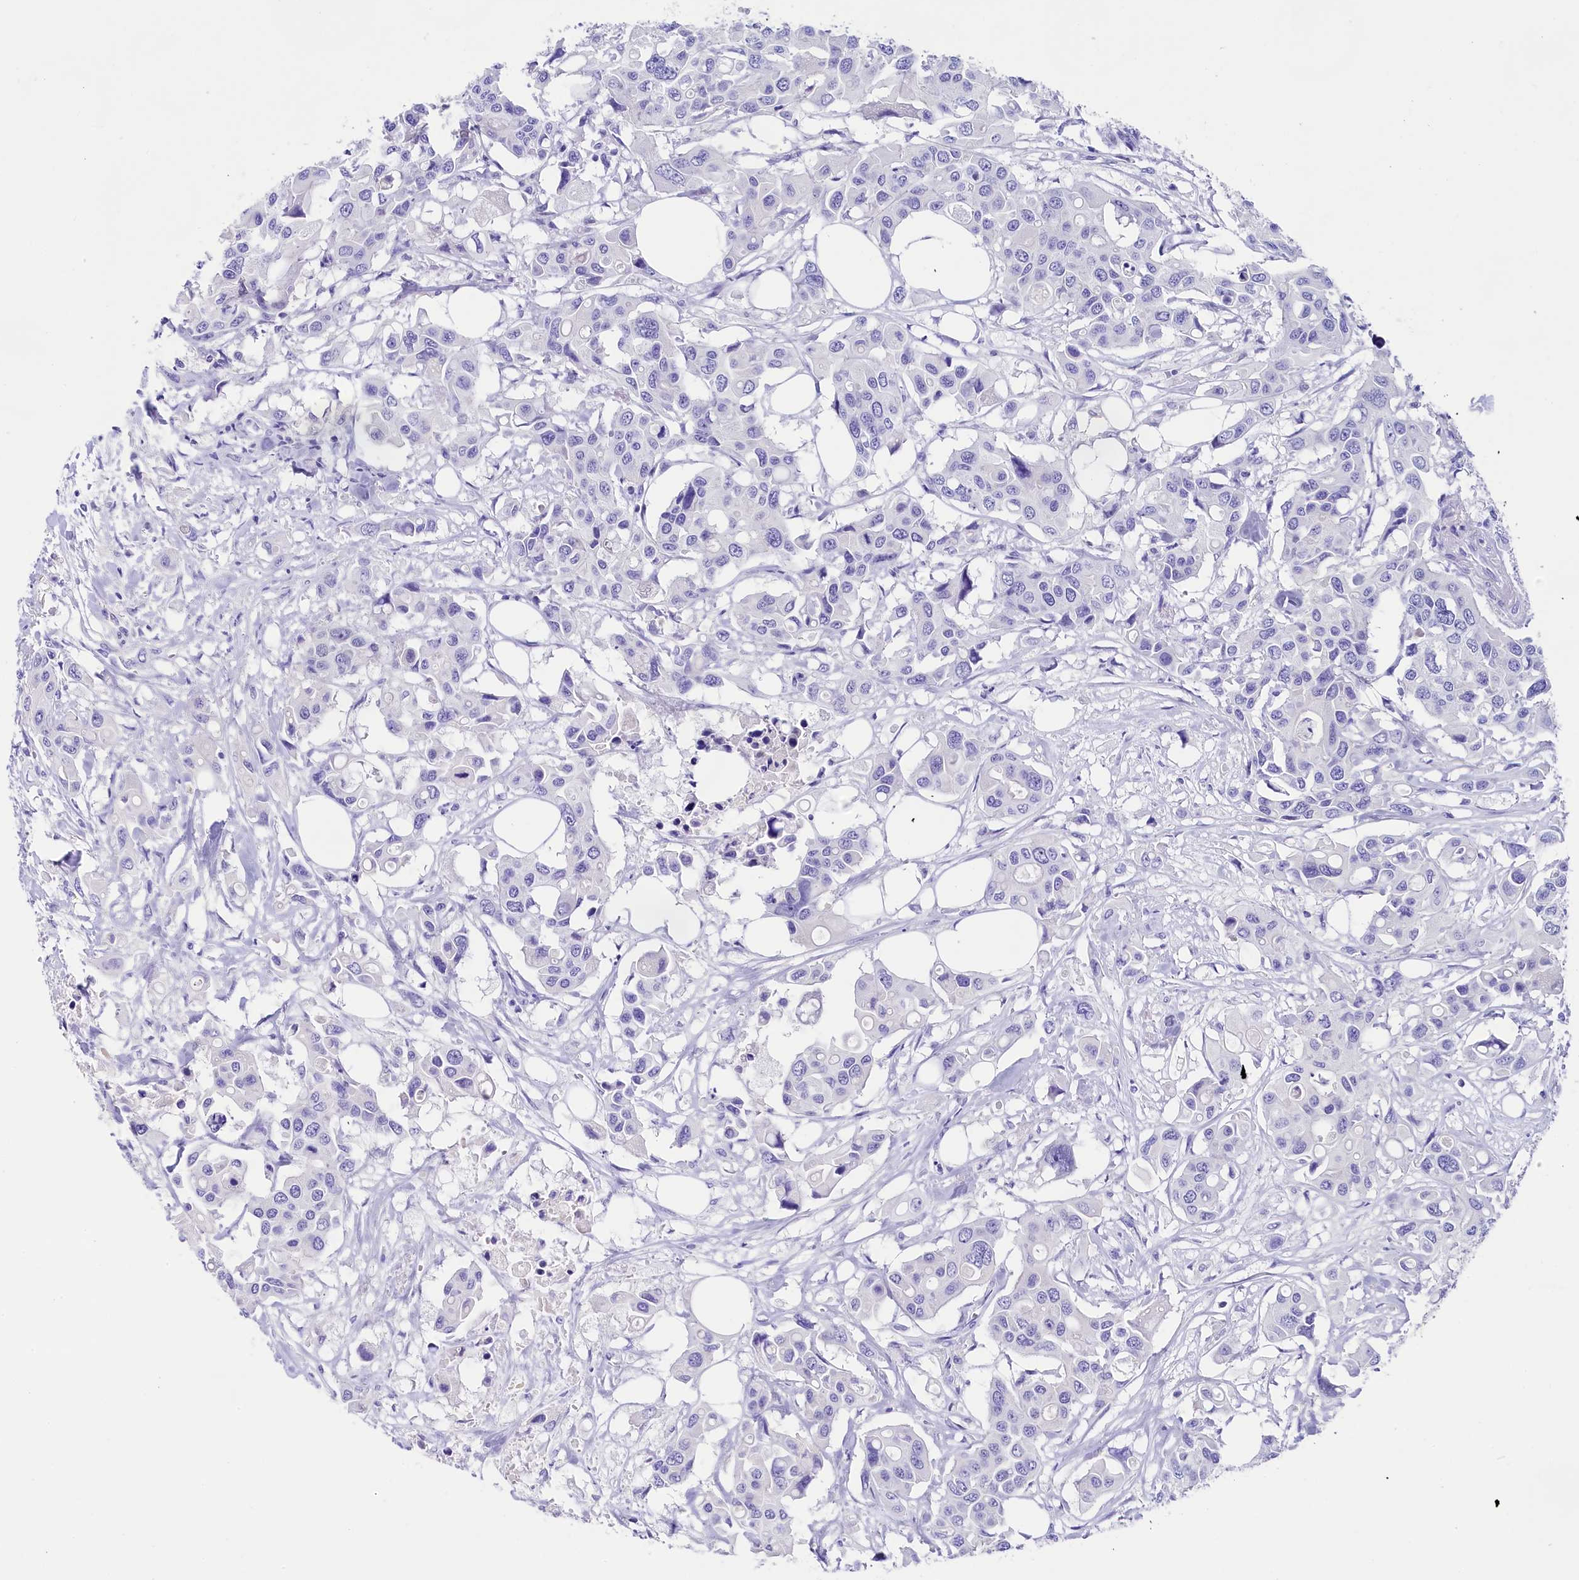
{"staining": {"intensity": "negative", "quantity": "none", "location": "none"}, "tissue": "colorectal cancer", "cell_type": "Tumor cells", "image_type": "cancer", "snomed": [{"axis": "morphology", "description": "Adenocarcinoma, NOS"}, {"axis": "topography", "description": "Colon"}], "caption": "IHC micrograph of human colorectal adenocarcinoma stained for a protein (brown), which displays no staining in tumor cells.", "gene": "SKIDA1", "patient": {"sex": "male", "age": 77}}